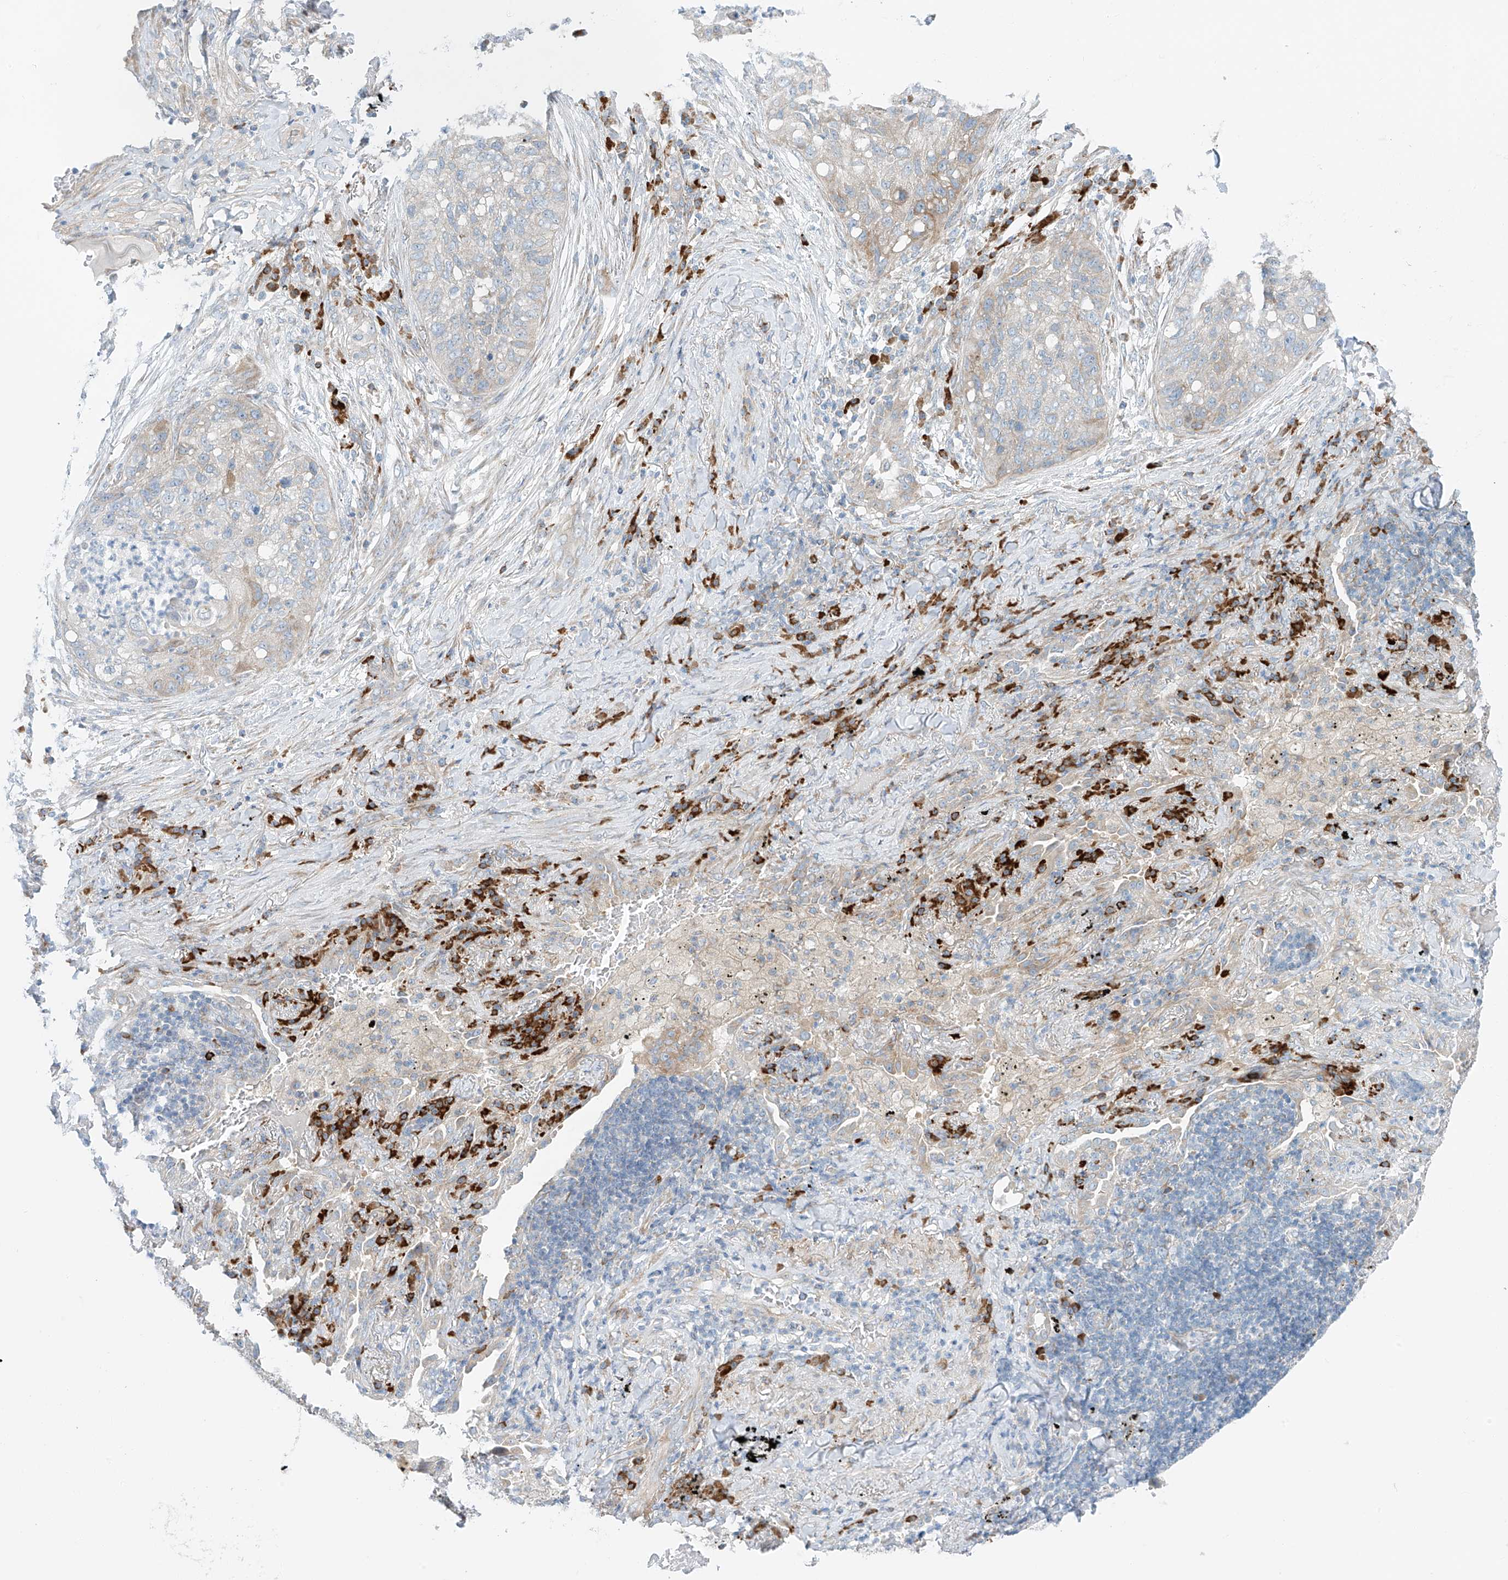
{"staining": {"intensity": "negative", "quantity": "none", "location": "none"}, "tissue": "lung cancer", "cell_type": "Tumor cells", "image_type": "cancer", "snomed": [{"axis": "morphology", "description": "Squamous cell carcinoma, NOS"}, {"axis": "topography", "description": "Lung"}], "caption": "A high-resolution micrograph shows immunohistochemistry staining of lung squamous cell carcinoma, which exhibits no significant positivity in tumor cells.", "gene": "EIPR1", "patient": {"sex": "female", "age": 63}}